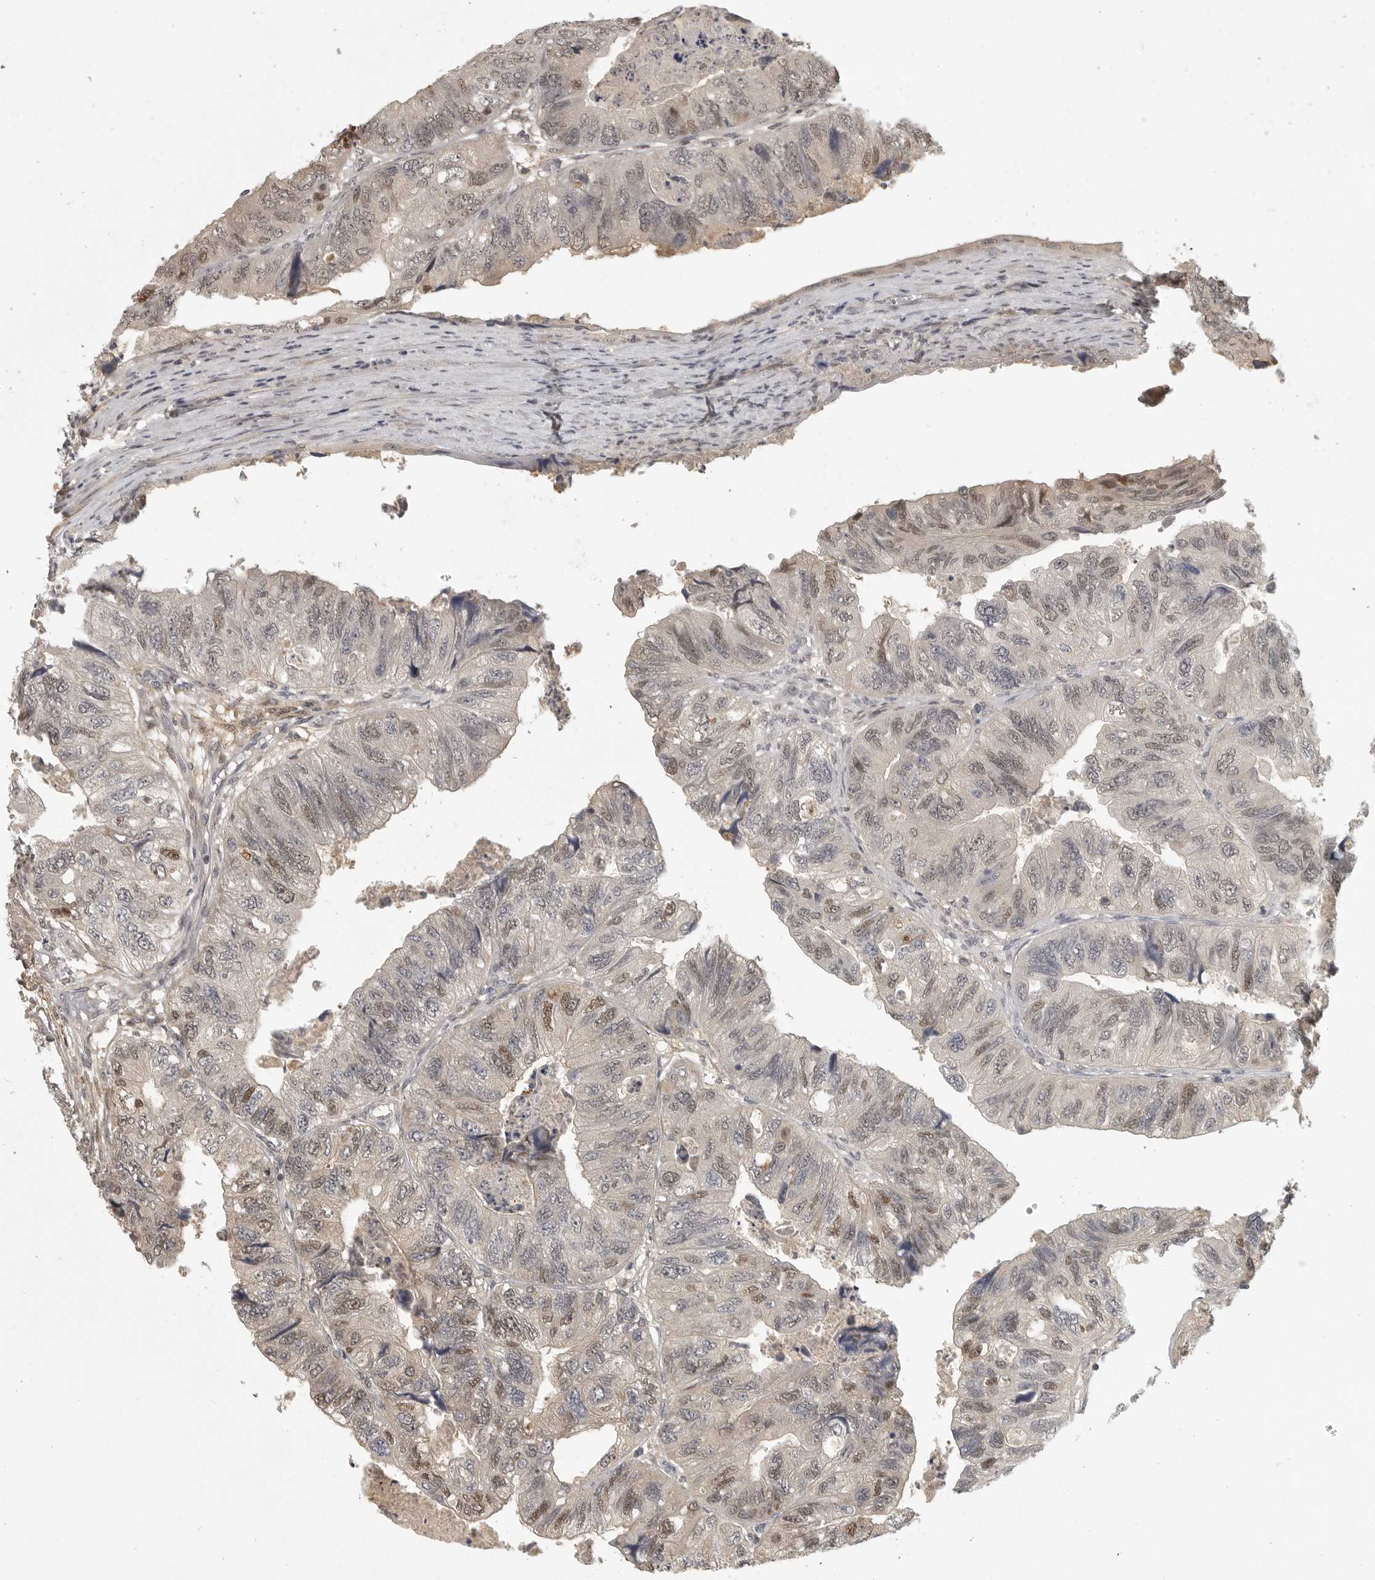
{"staining": {"intensity": "moderate", "quantity": "25%-75%", "location": "nuclear"}, "tissue": "colorectal cancer", "cell_type": "Tumor cells", "image_type": "cancer", "snomed": [{"axis": "morphology", "description": "Adenocarcinoma, NOS"}, {"axis": "topography", "description": "Rectum"}], "caption": "Immunohistochemical staining of colorectal cancer exhibits medium levels of moderate nuclear staining in about 25%-75% of tumor cells. (Brightfield microscopy of DAB IHC at high magnification).", "gene": "UROD", "patient": {"sex": "male", "age": 63}}